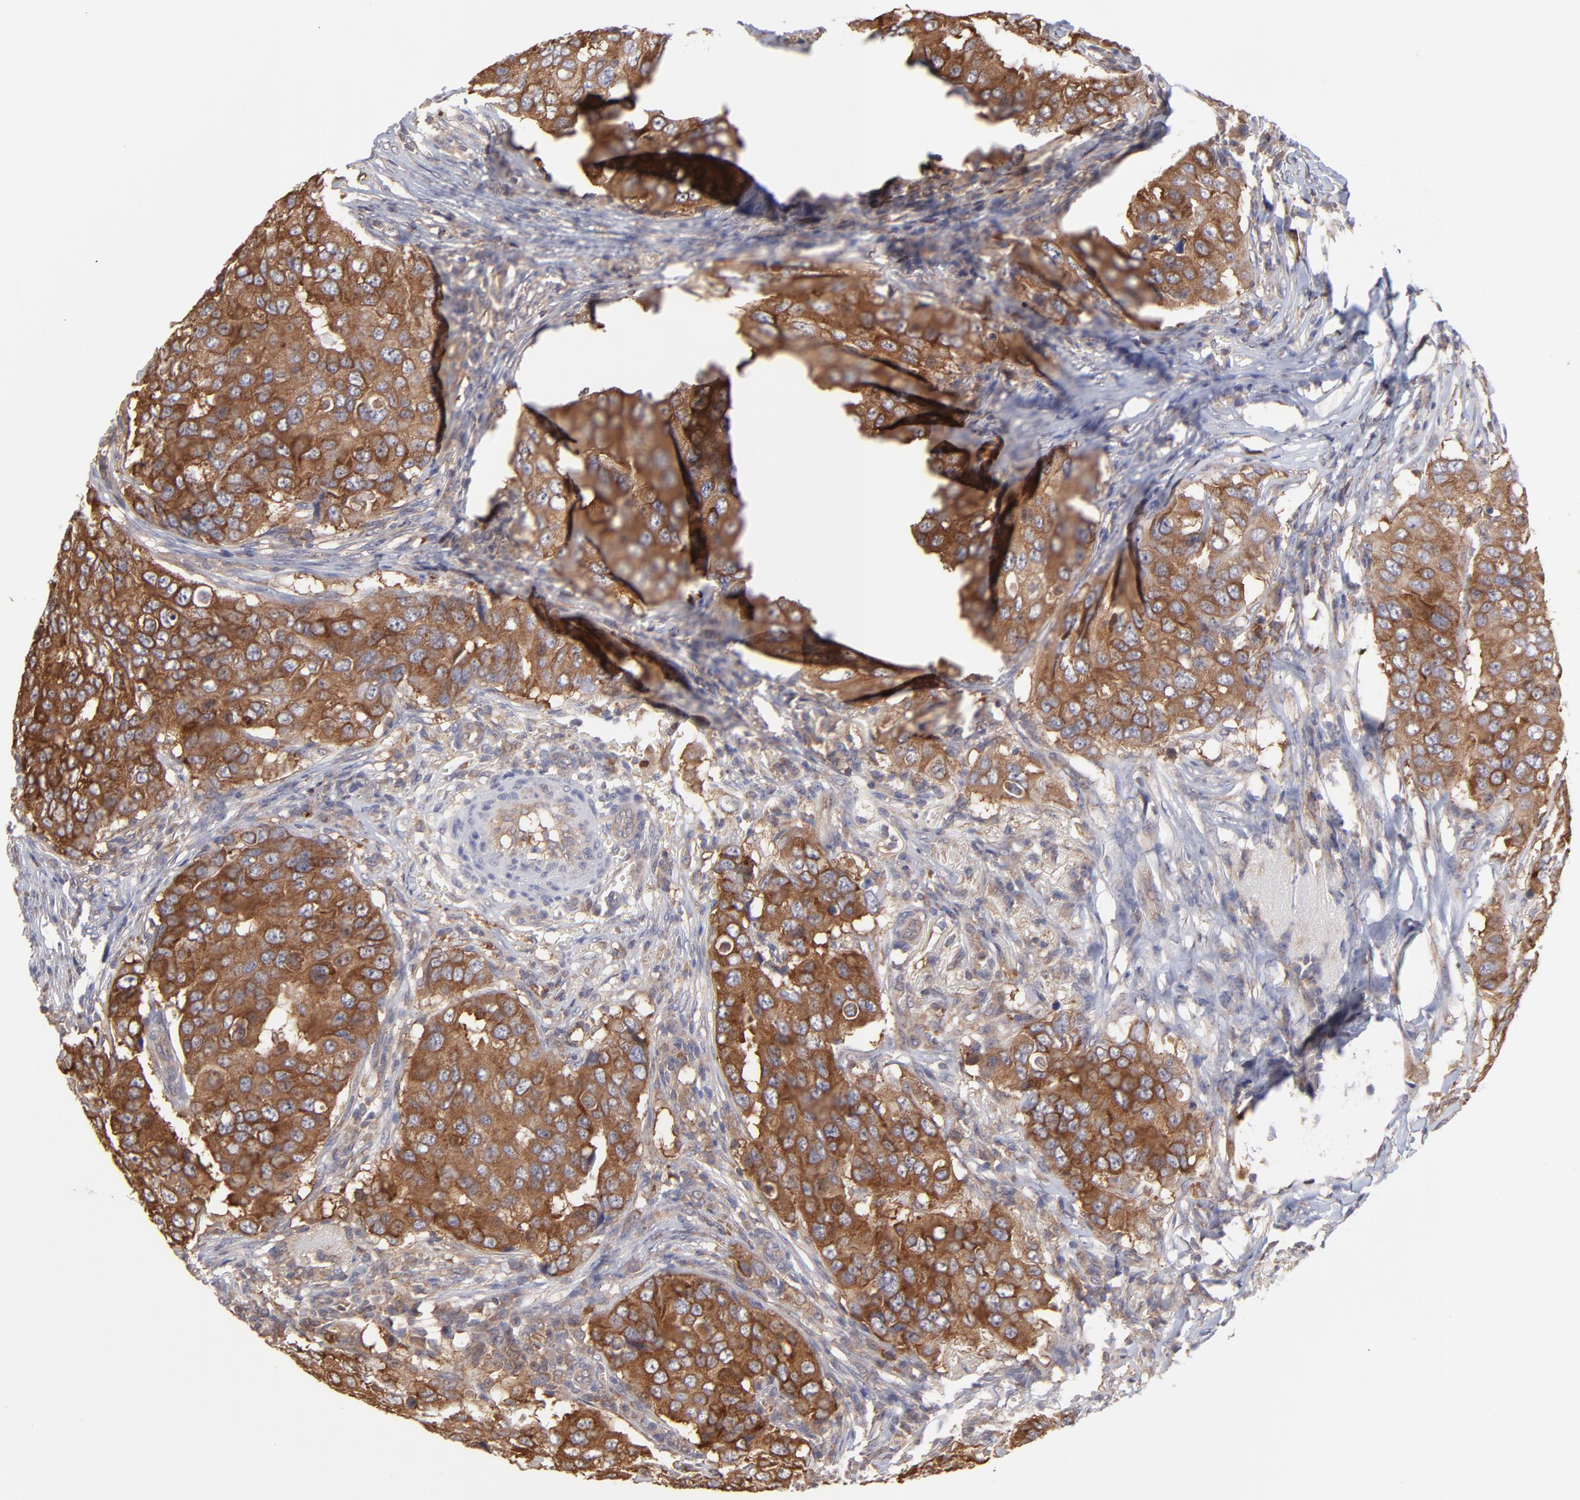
{"staining": {"intensity": "strong", "quantity": ">75%", "location": "cytoplasmic/membranous"}, "tissue": "breast cancer", "cell_type": "Tumor cells", "image_type": "cancer", "snomed": [{"axis": "morphology", "description": "Duct carcinoma"}, {"axis": "topography", "description": "Breast"}], "caption": "A high-resolution photomicrograph shows IHC staining of infiltrating ductal carcinoma (breast), which shows strong cytoplasmic/membranous expression in approximately >75% of tumor cells.", "gene": "GART", "patient": {"sex": "female", "age": 54}}